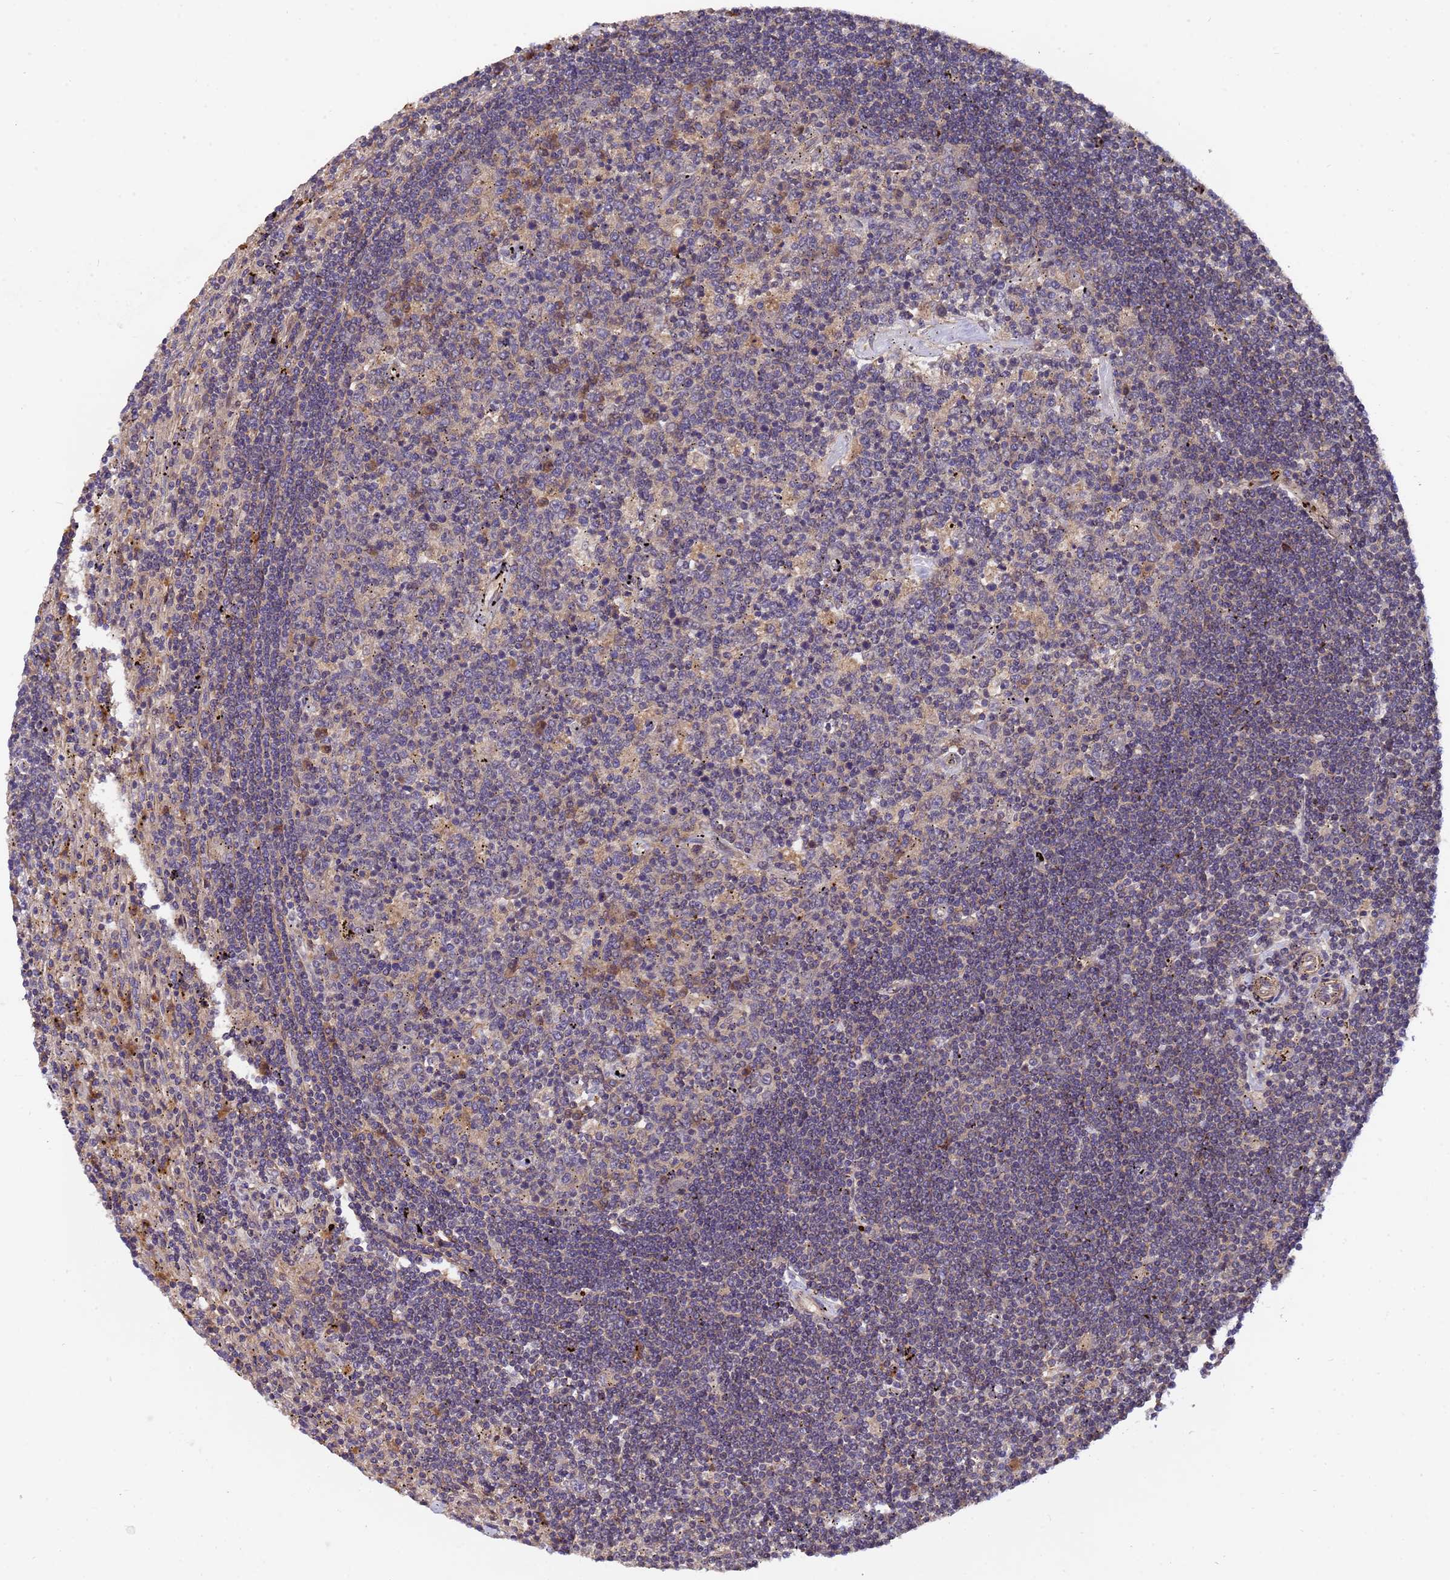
{"staining": {"intensity": "negative", "quantity": "none", "location": "none"}, "tissue": "lymphoma", "cell_type": "Tumor cells", "image_type": "cancer", "snomed": [{"axis": "morphology", "description": "Malignant lymphoma, non-Hodgkin's type, Low grade"}, {"axis": "topography", "description": "Spleen"}], "caption": "DAB immunohistochemical staining of lymphoma demonstrates no significant positivity in tumor cells.", "gene": "GSTCD", "patient": {"sex": "male", "age": 76}}